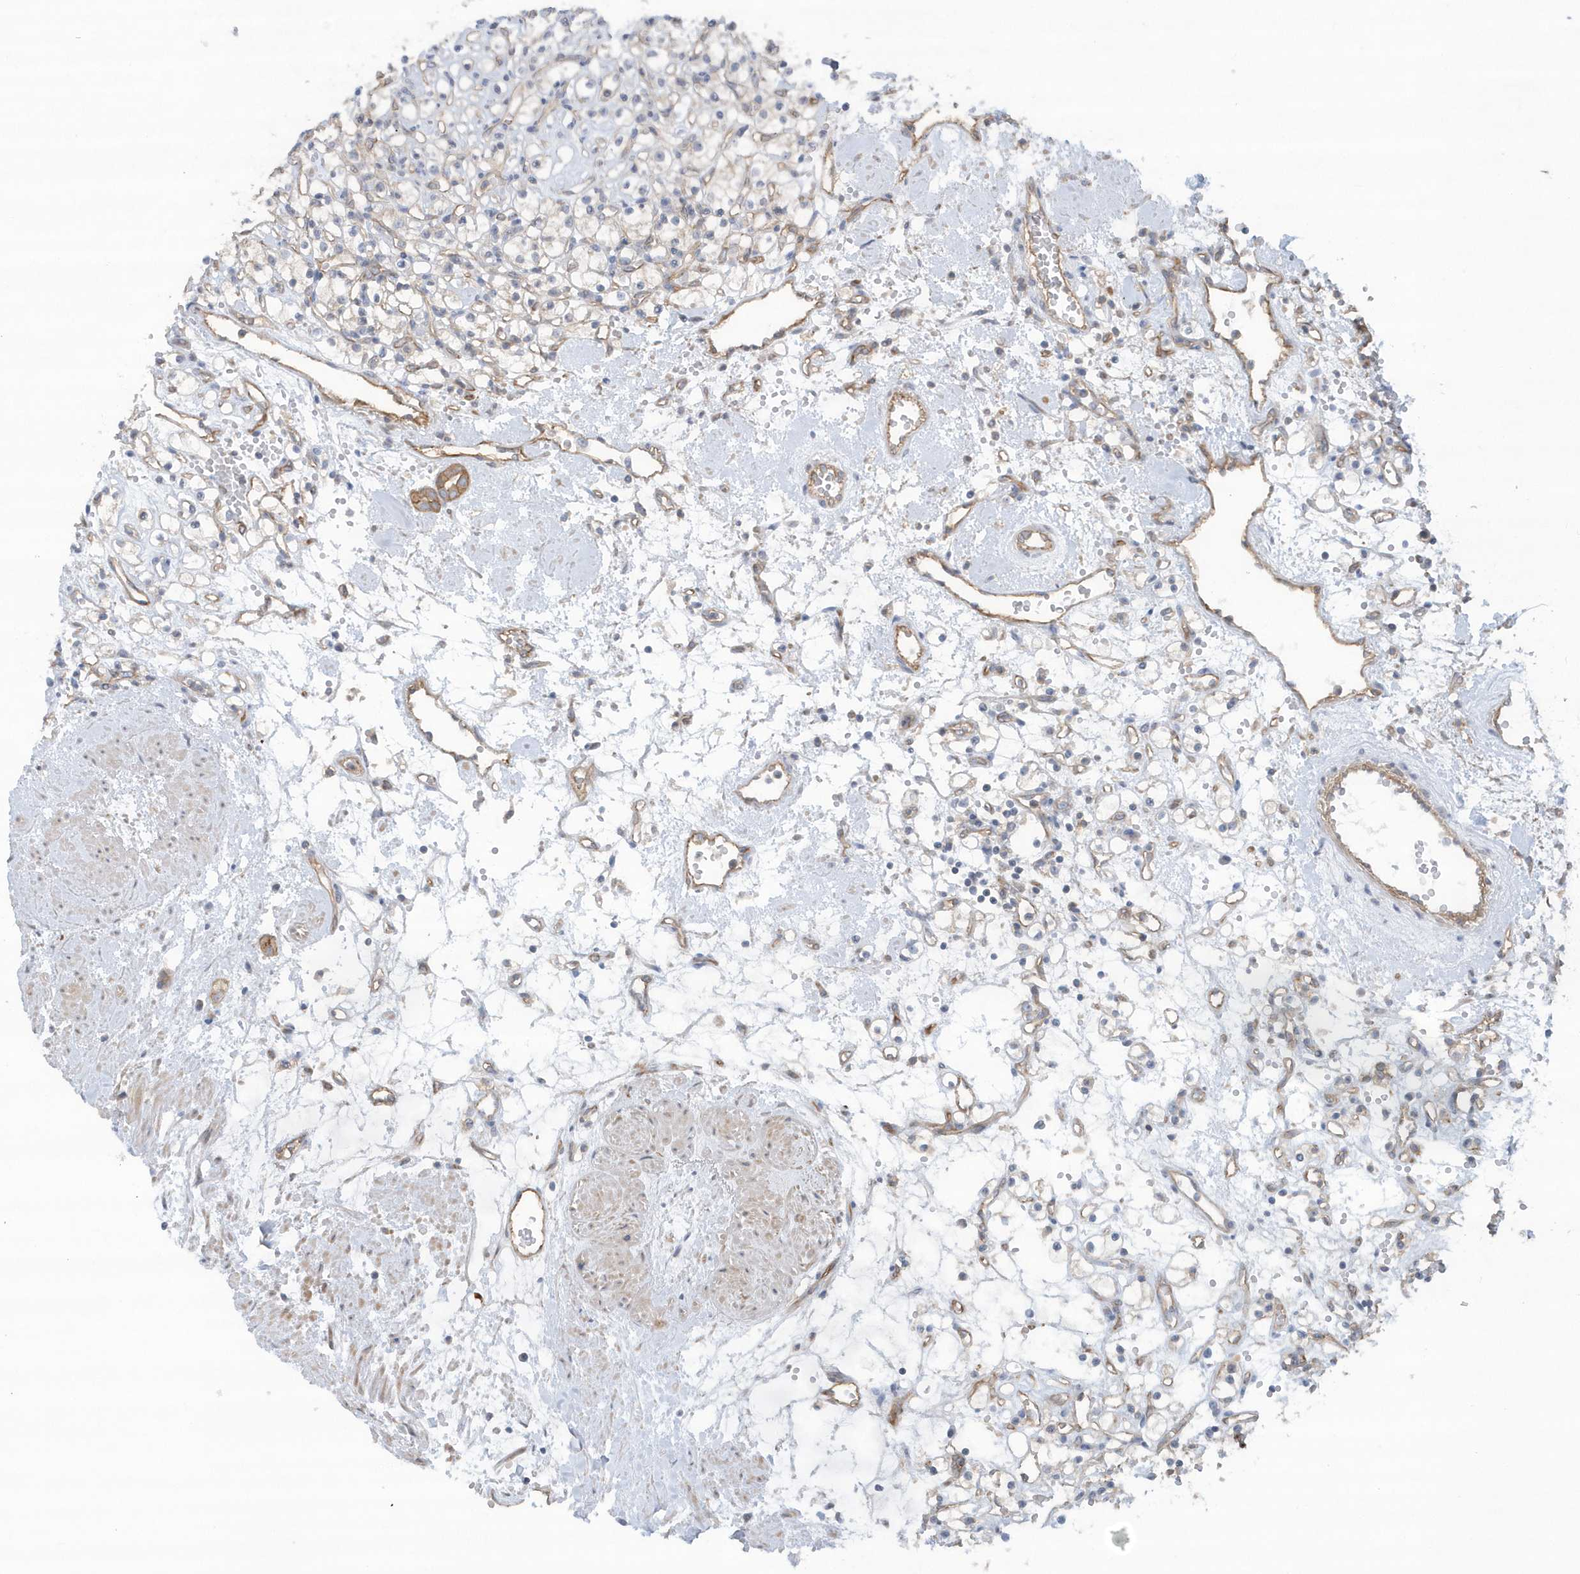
{"staining": {"intensity": "negative", "quantity": "none", "location": "none"}, "tissue": "renal cancer", "cell_type": "Tumor cells", "image_type": "cancer", "snomed": [{"axis": "morphology", "description": "Adenocarcinoma, NOS"}, {"axis": "topography", "description": "Kidney"}], "caption": "Immunohistochemistry of human renal cancer demonstrates no positivity in tumor cells.", "gene": "RAI14", "patient": {"sex": "female", "age": 59}}